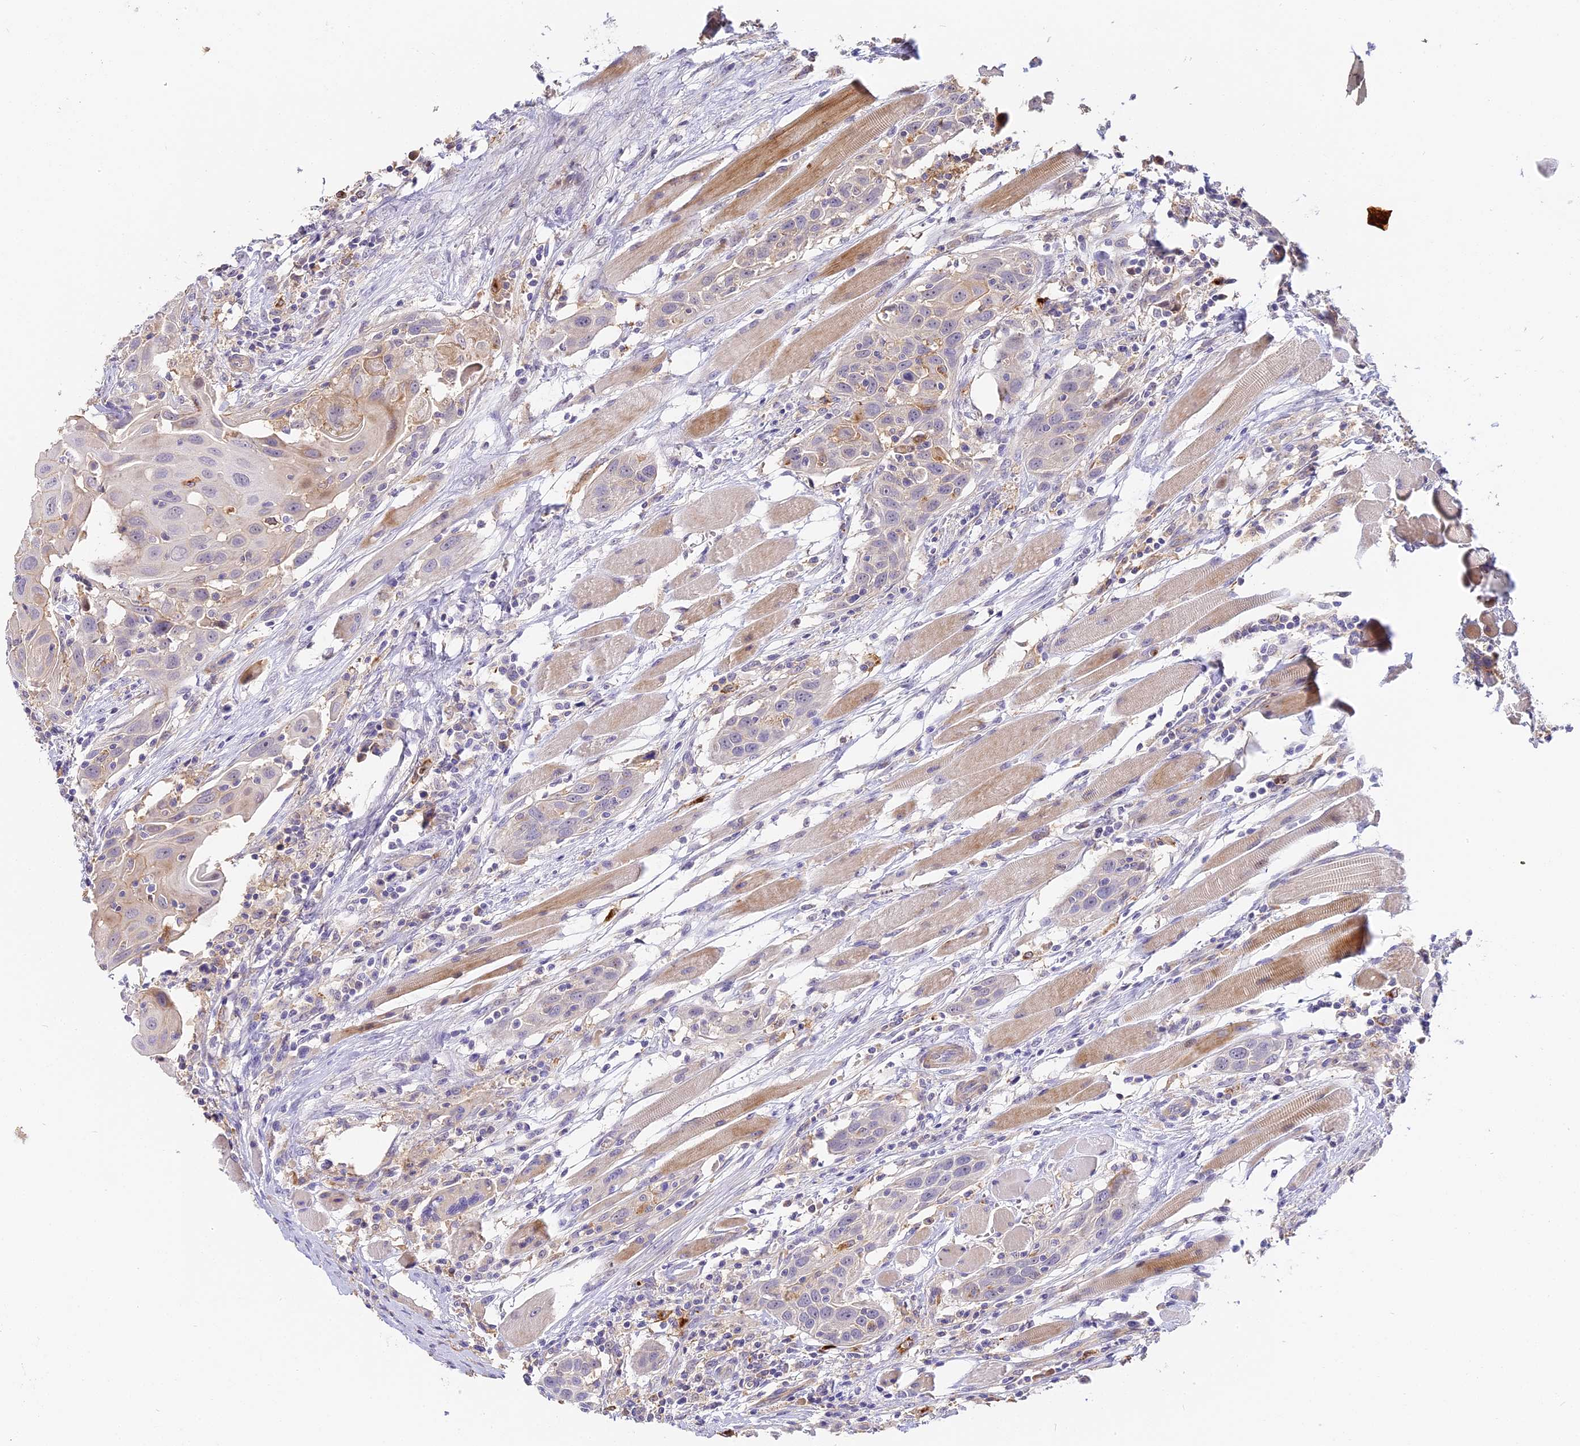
{"staining": {"intensity": "negative", "quantity": "none", "location": "none"}, "tissue": "head and neck cancer", "cell_type": "Tumor cells", "image_type": "cancer", "snomed": [{"axis": "morphology", "description": "Squamous cell carcinoma, NOS"}, {"axis": "topography", "description": "Oral tissue"}, {"axis": "topography", "description": "Head-Neck"}], "caption": "Photomicrograph shows no significant protein positivity in tumor cells of squamous cell carcinoma (head and neck).", "gene": "NOD2", "patient": {"sex": "female", "age": 50}}